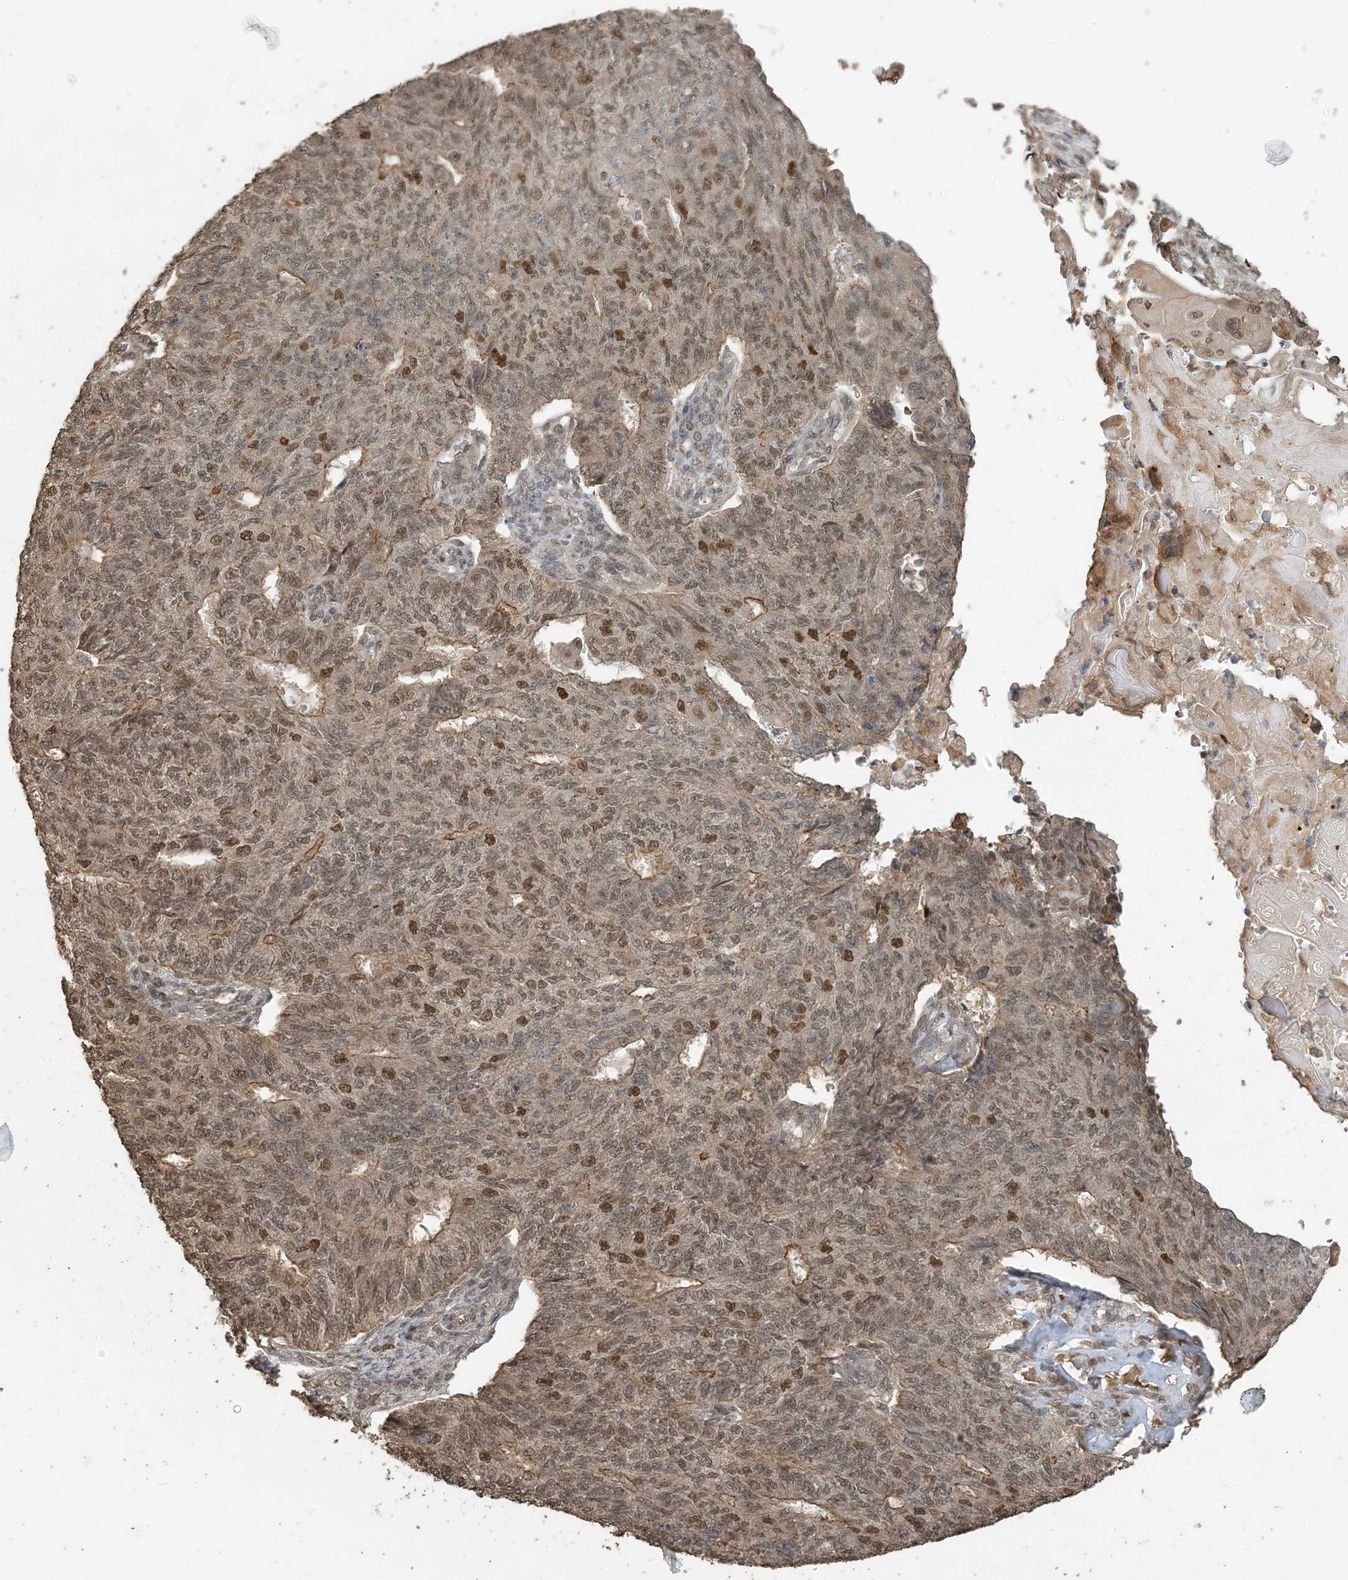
{"staining": {"intensity": "moderate", "quantity": ">75%", "location": "cytoplasmic/membranous,nuclear"}, "tissue": "endometrial cancer", "cell_type": "Tumor cells", "image_type": "cancer", "snomed": [{"axis": "morphology", "description": "Adenocarcinoma, NOS"}, {"axis": "topography", "description": "Endometrium"}], "caption": "About >75% of tumor cells in human adenocarcinoma (endometrial) demonstrate moderate cytoplasmic/membranous and nuclear protein positivity as visualized by brown immunohistochemical staining.", "gene": "ZC3H12A", "patient": {"sex": "female", "age": 32}}